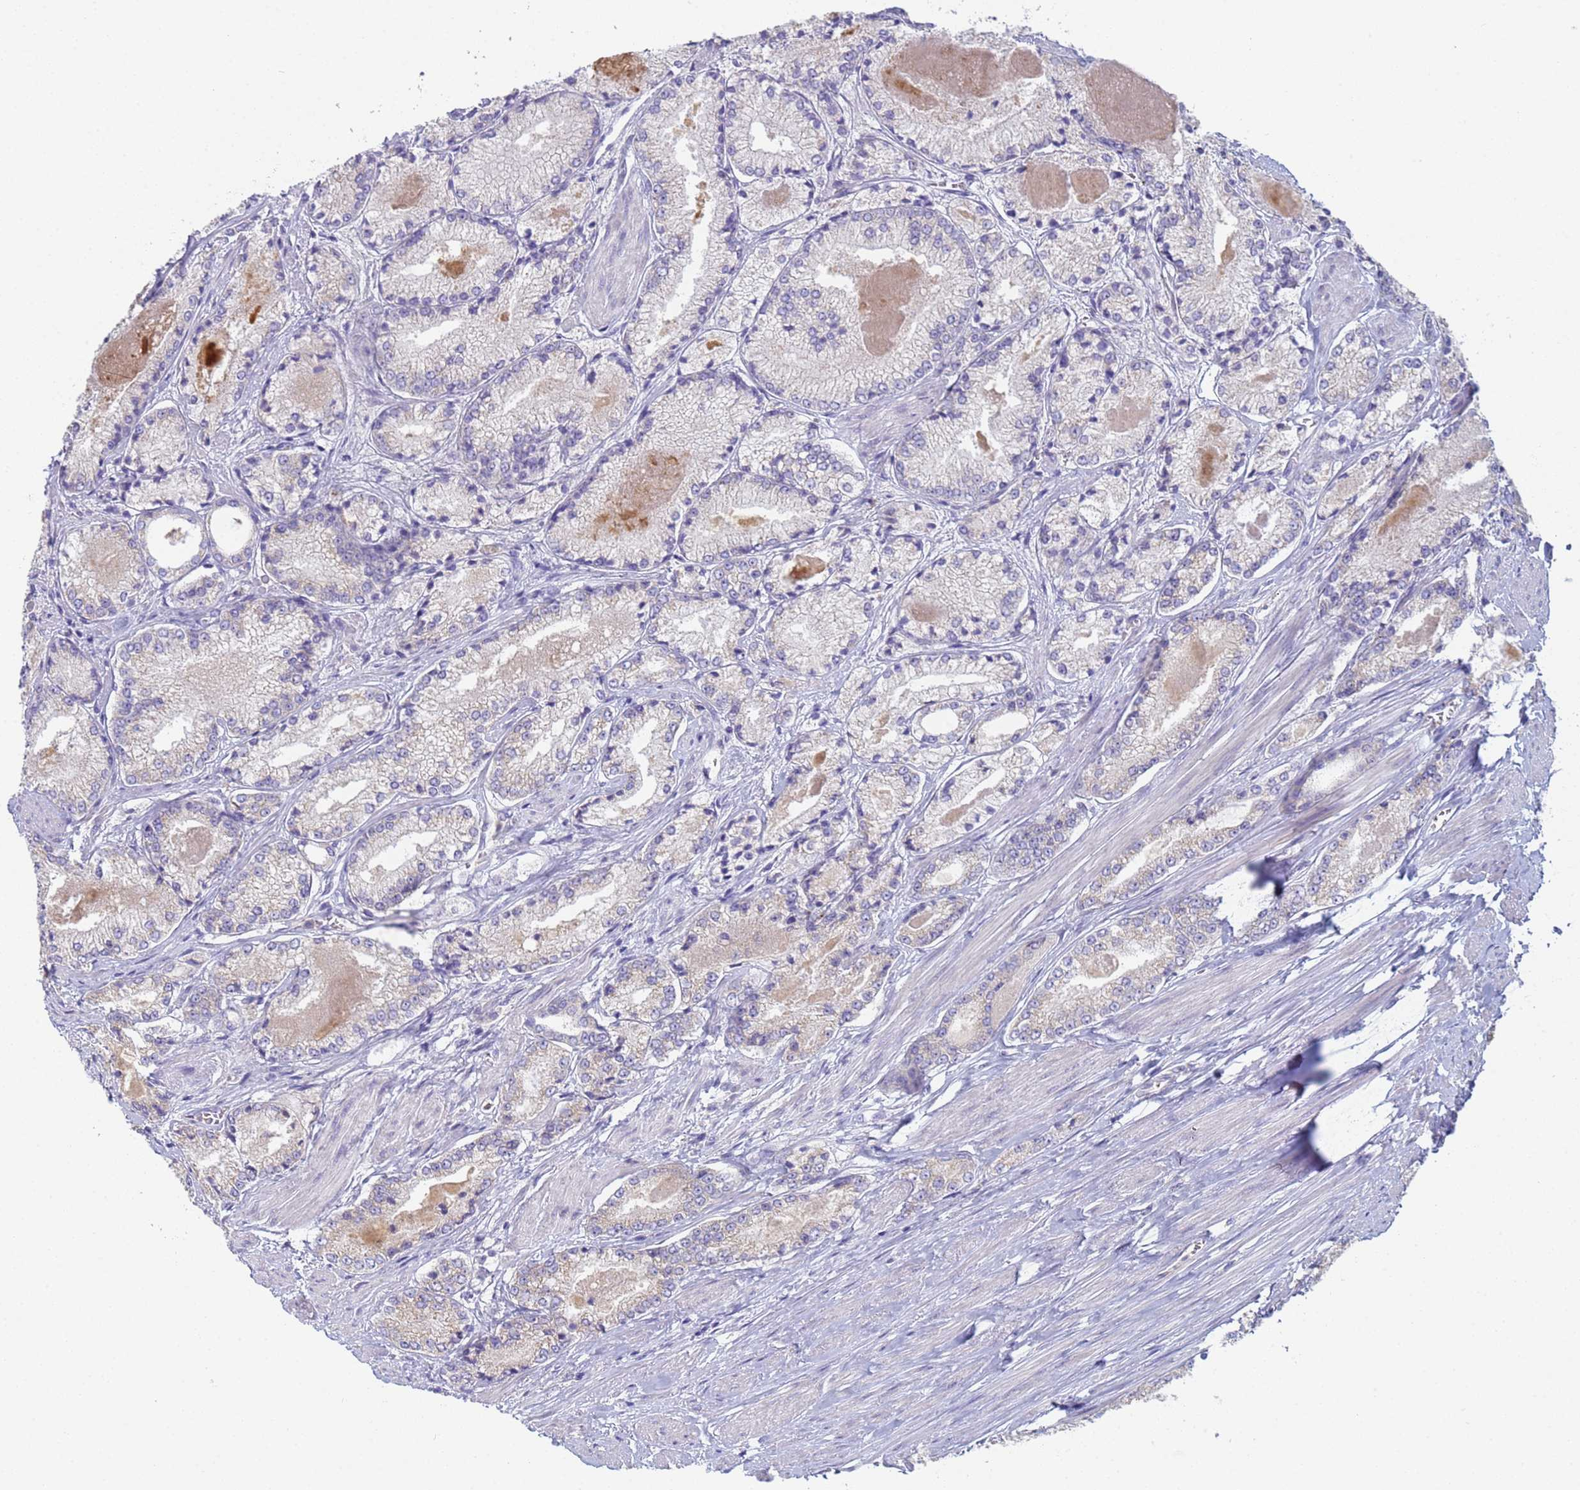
{"staining": {"intensity": "weak", "quantity": "<25%", "location": "cytoplasmic/membranous"}, "tissue": "prostate cancer", "cell_type": "Tumor cells", "image_type": "cancer", "snomed": [{"axis": "morphology", "description": "Adenocarcinoma, Low grade"}, {"axis": "topography", "description": "Prostate"}], "caption": "IHC photomicrograph of neoplastic tissue: human prostate cancer (adenocarcinoma (low-grade)) stained with DAB reveals no significant protein staining in tumor cells.", "gene": "CR1", "patient": {"sex": "male", "age": 68}}